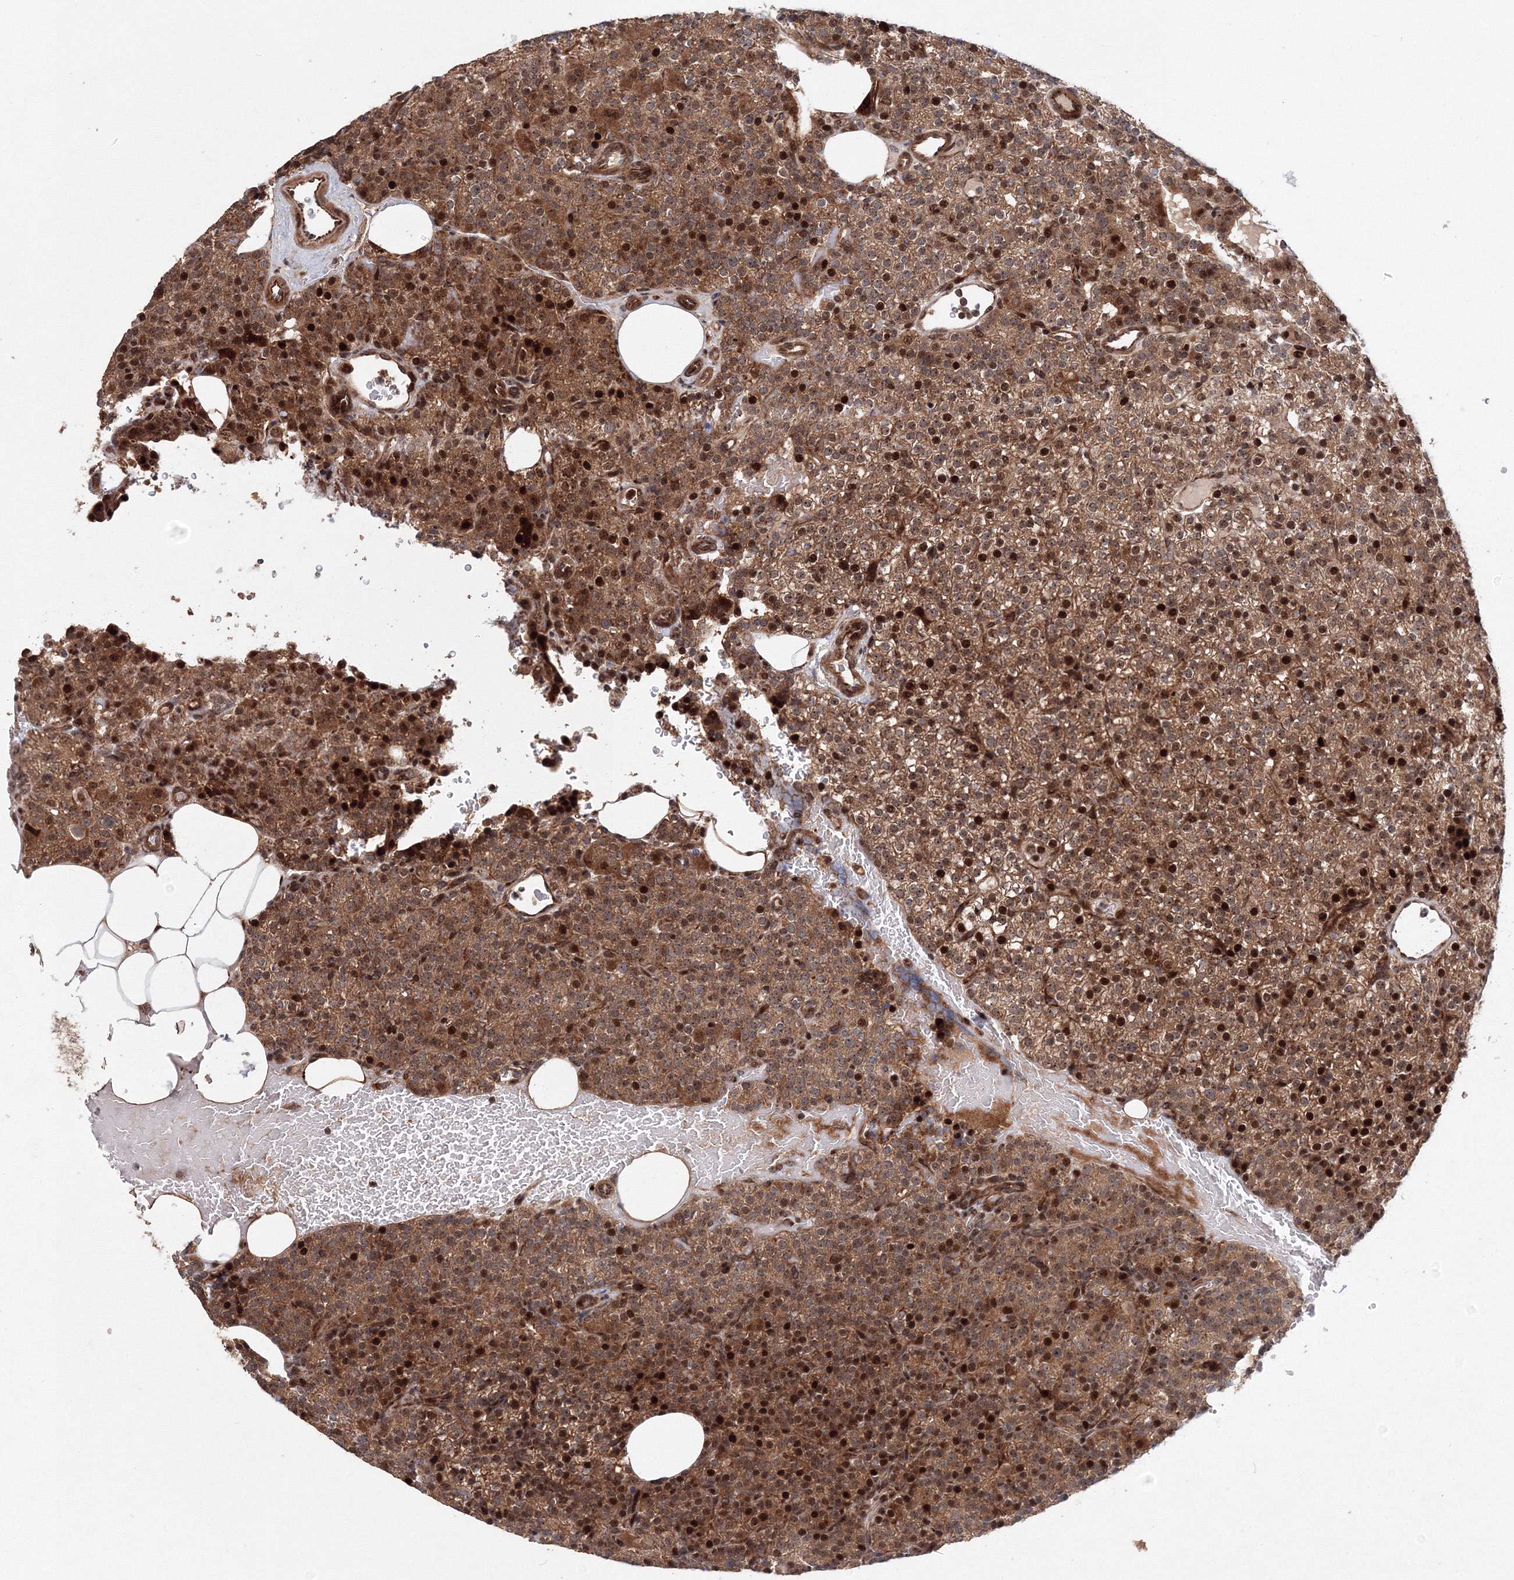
{"staining": {"intensity": "strong", "quantity": ">75%", "location": "cytoplasmic/membranous,nuclear"}, "tissue": "parathyroid gland", "cell_type": "Glandular cells", "image_type": "normal", "snomed": [{"axis": "morphology", "description": "Normal tissue, NOS"}, {"axis": "topography", "description": "Parathyroid gland"}], "caption": "Immunohistochemistry (DAB) staining of unremarkable human parathyroid gland displays strong cytoplasmic/membranous,nuclear protein positivity in about >75% of glandular cells. The staining is performed using DAB brown chromogen to label protein expression. The nuclei are counter-stained blue using hematoxylin.", "gene": "ANKAR", "patient": {"sex": "female", "age": 48}}